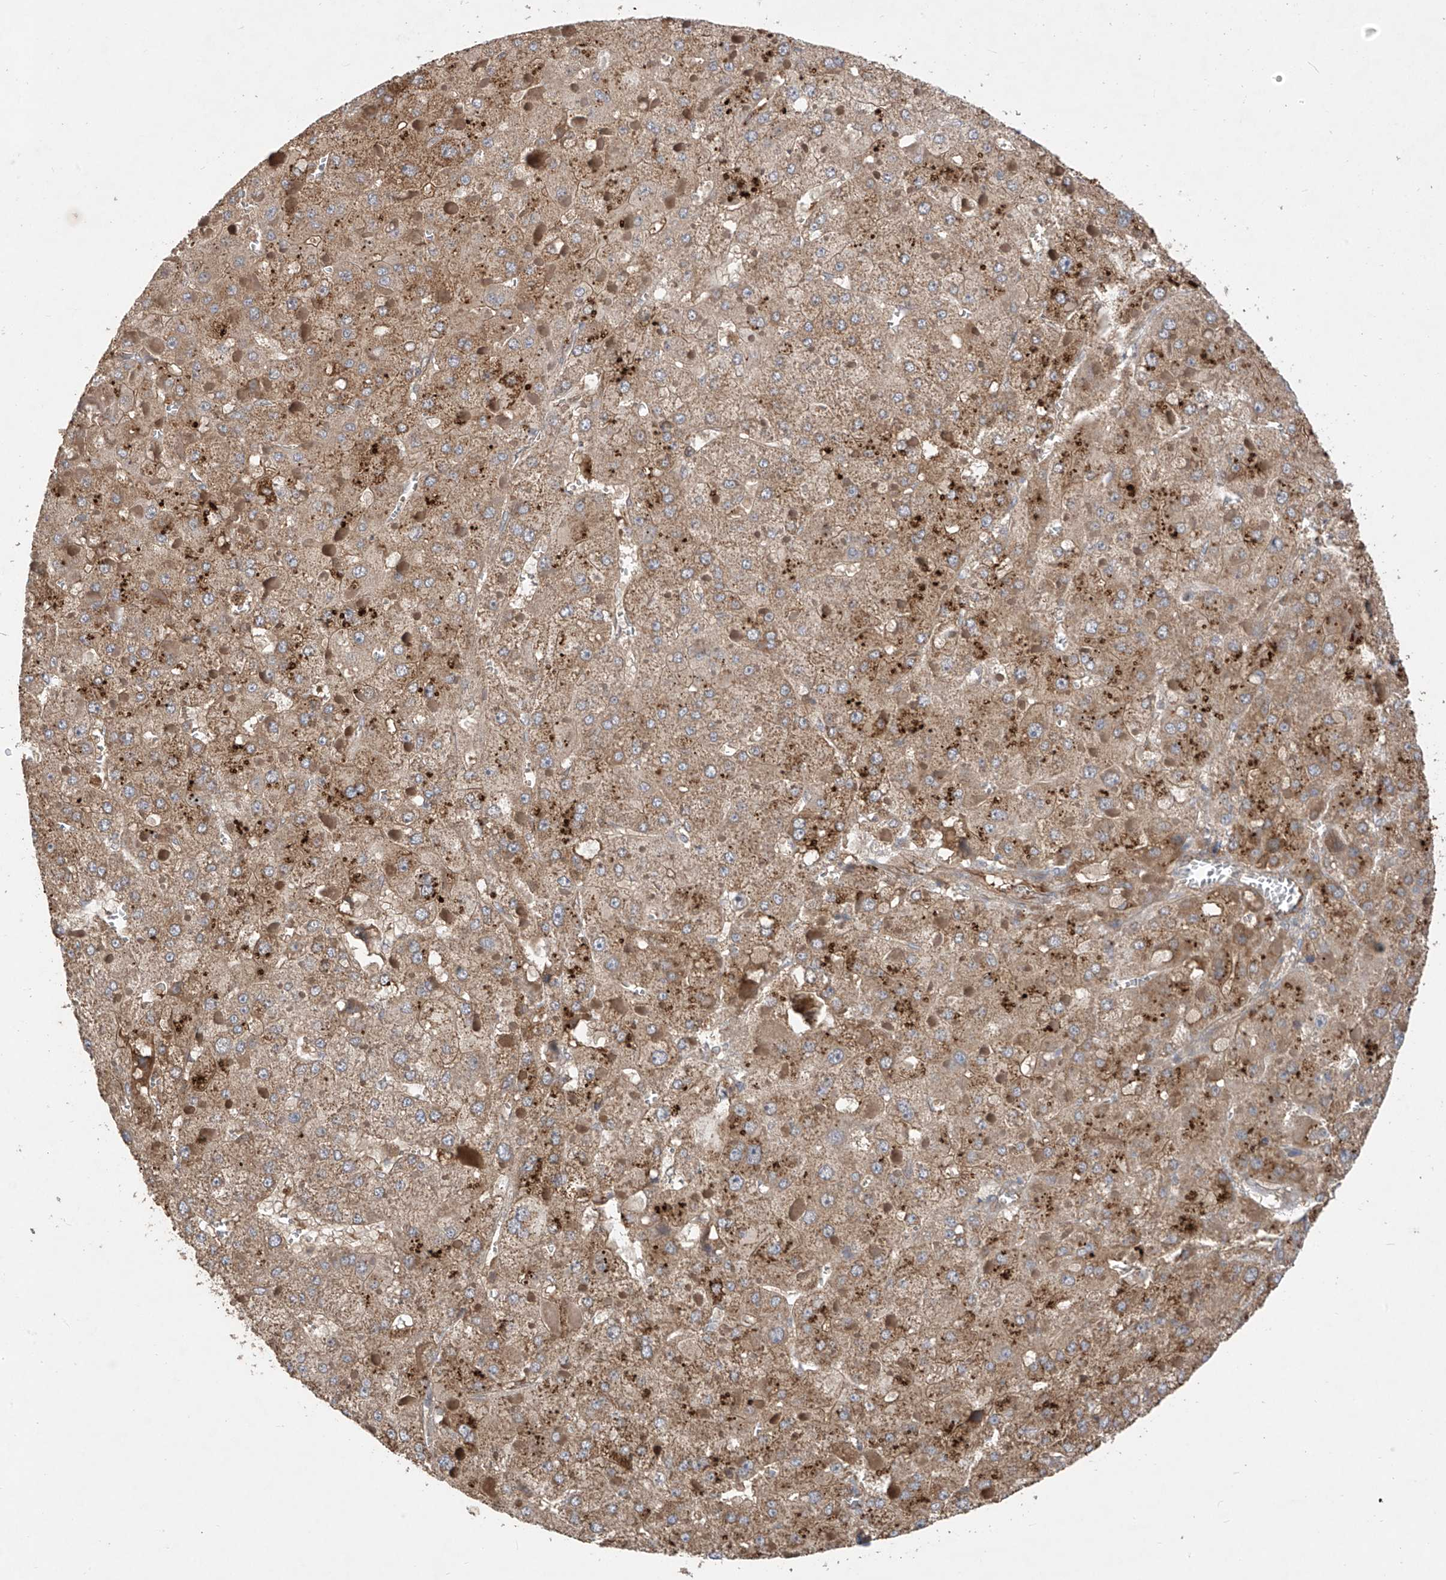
{"staining": {"intensity": "weak", "quantity": ">75%", "location": "cytoplasmic/membranous"}, "tissue": "liver cancer", "cell_type": "Tumor cells", "image_type": "cancer", "snomed": [{"axis": "morphology", "description": "Carcinoma, Hepatocellular, NOS"}, {"axis": "topography", "description": "Liver"}], "caption": "Human liver hepatocellular carcinoma stained with a brown dye exhibits weak cytoplasmic/membranous positive staining in about >75% of tumor cells.", "gene": "CACNA2D4", "patient": {"sex": "female", "age": 73}}